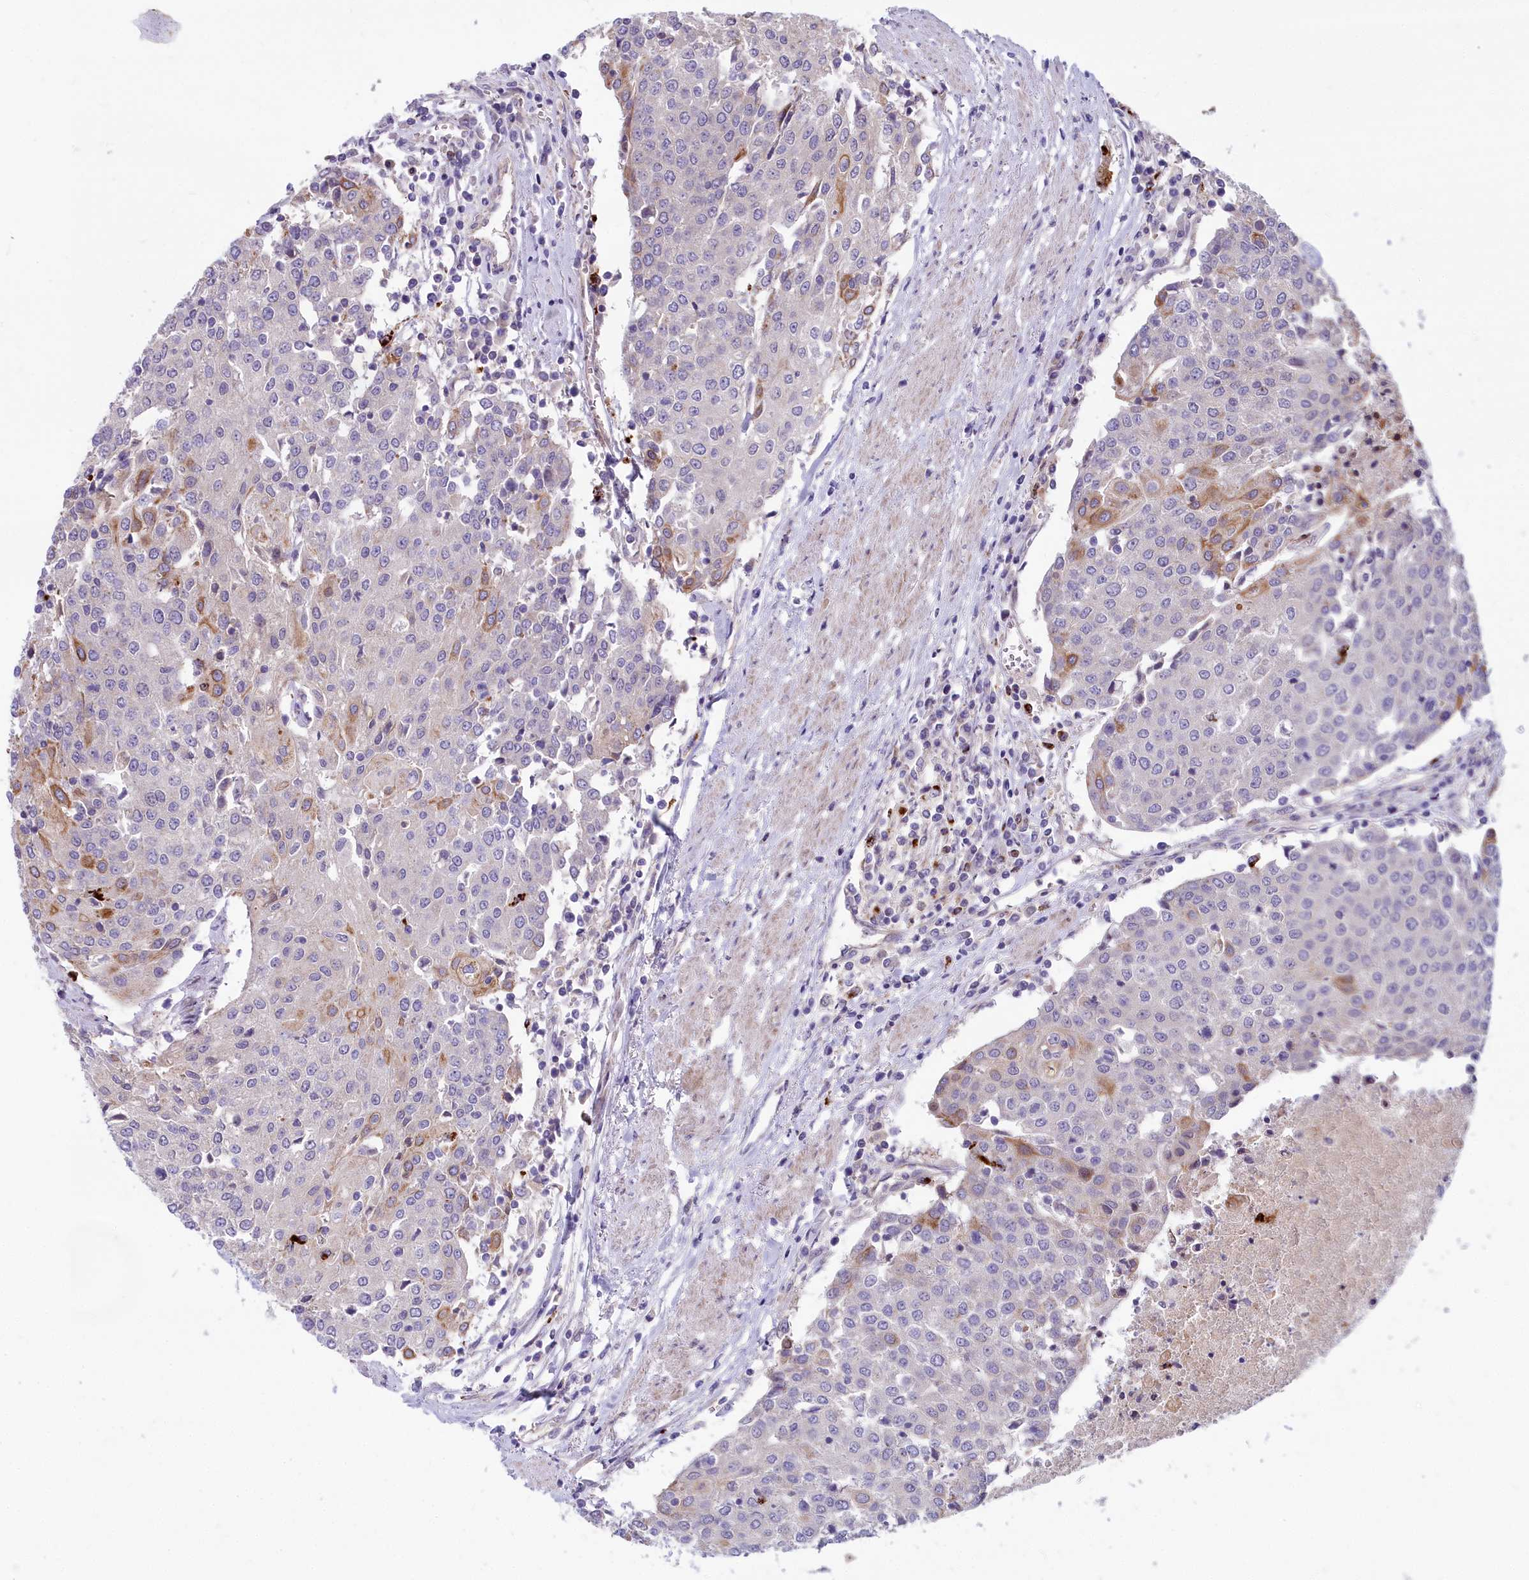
{"staining": {"intensity": "moderate", "quantity": "<25%", "location": "cytoplasmic/membranous"}, "tissue": "urothelial cancer", "cell_type": "Tumor cells", "image_type": "cancer", "snomed": [{"axis": "morphology", "description": "Urothelial carcinoma, High grade"}, {"axis": "topography", "description": "Urinary bladder"}], "caption": "Tumor cells exhibit low levels of moderate cytoplasmic/membranous expression in about <25% of cells in urothelial cancer.", "gene": "HLA-DOA", "patient": {"sex": "female", "age": 85}}